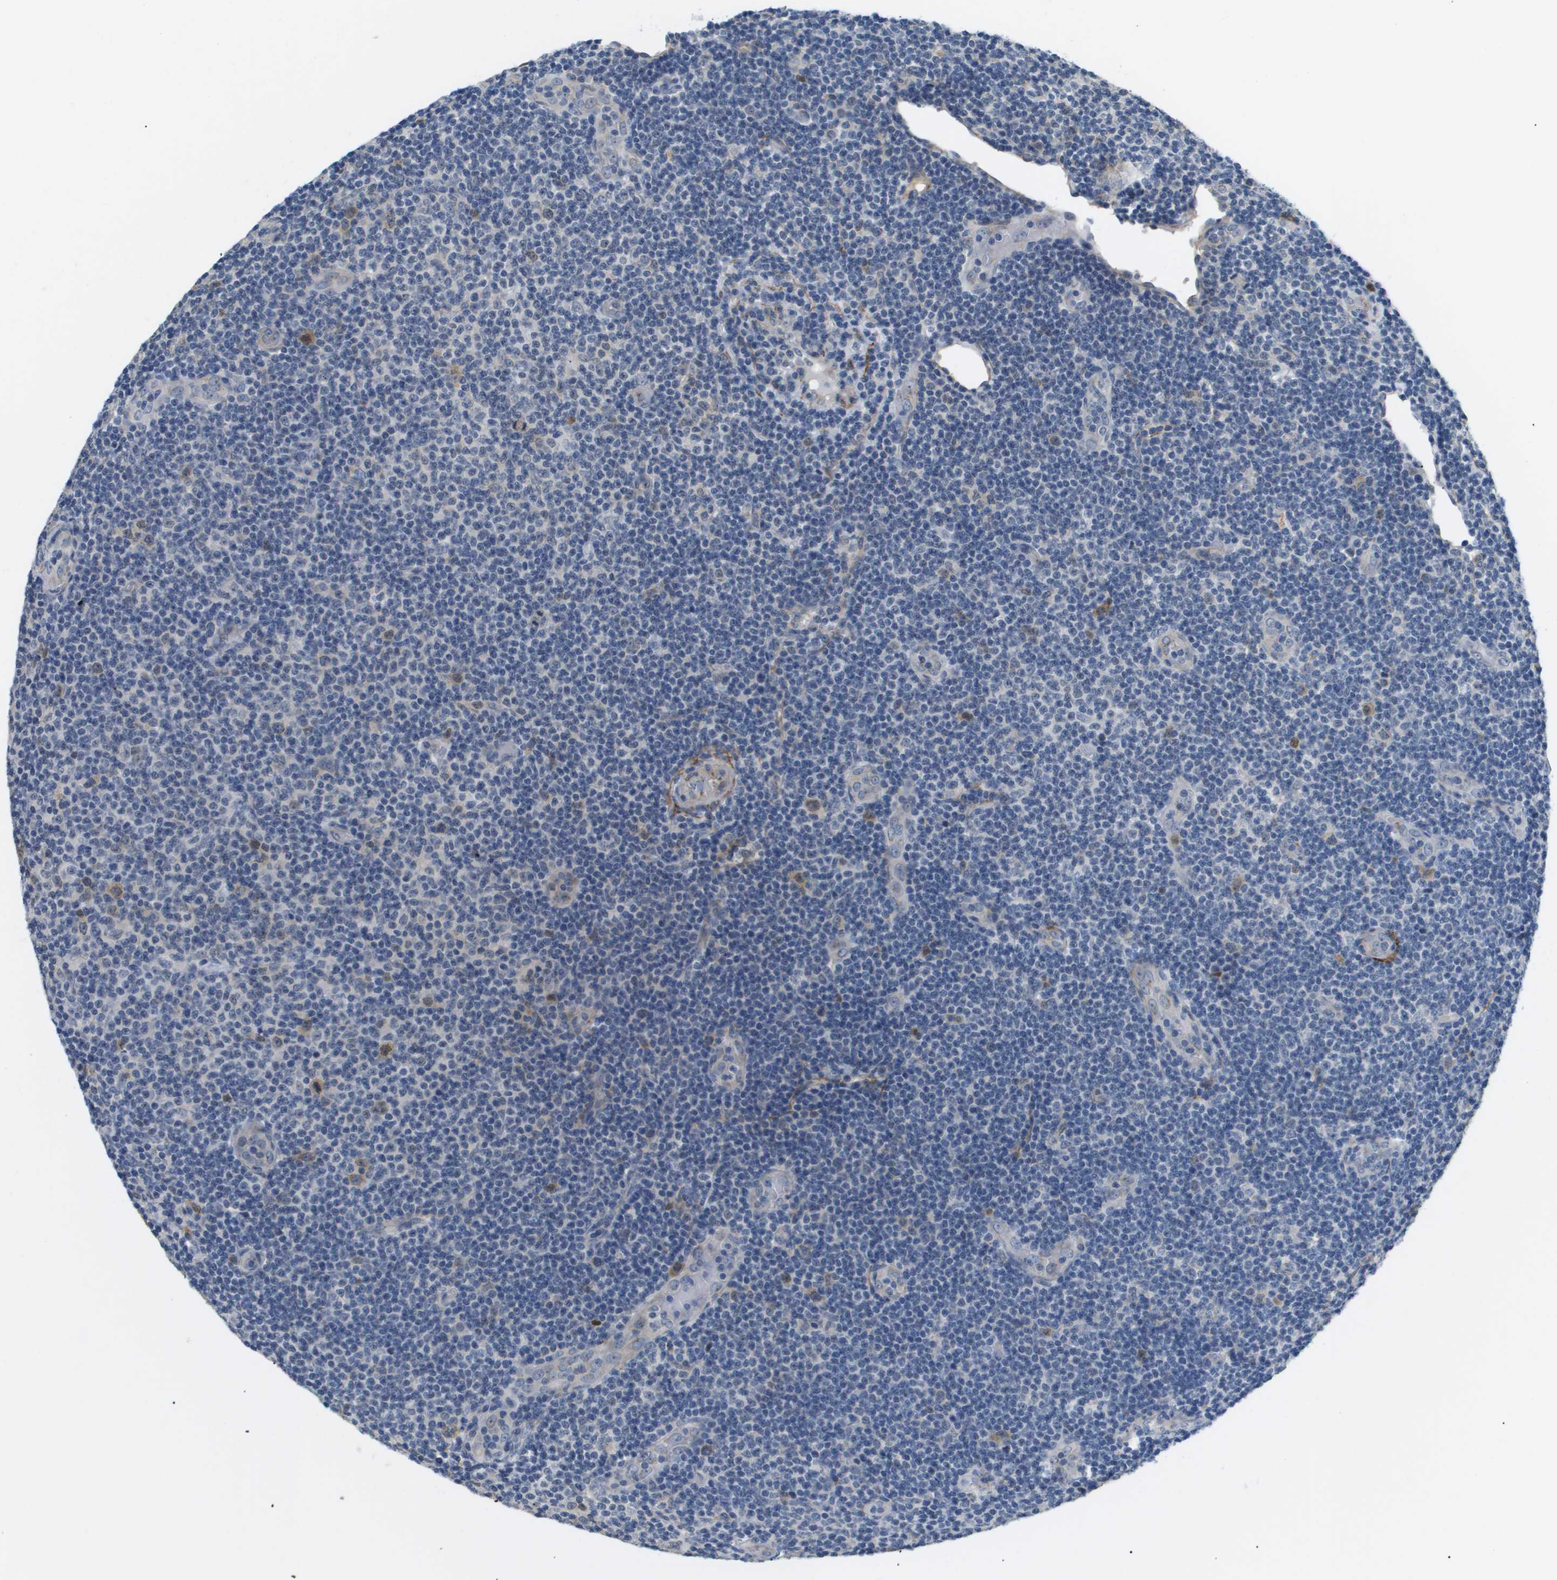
{"staining": {"intensity": "weak", "quantity": "<25%", "location": "cytoplasmic/membranous"}, "tissue": "lymphoma", "cell_type": "Tumor cells", "image_type": "cancer", "snomed": [{"axis": "morphology", "description": "Malignant lymphoma, non-Hodgkin's type, Low grade"}, {"axis": "topography", "description": "Lymph node"}], "caption": "There is no significant staining in tumor cells of malignant lymphoma, non-Hodgkin's type (low-grade).", "gene": "OTUD5", "patient": {"sex": "male", "age": 83}}